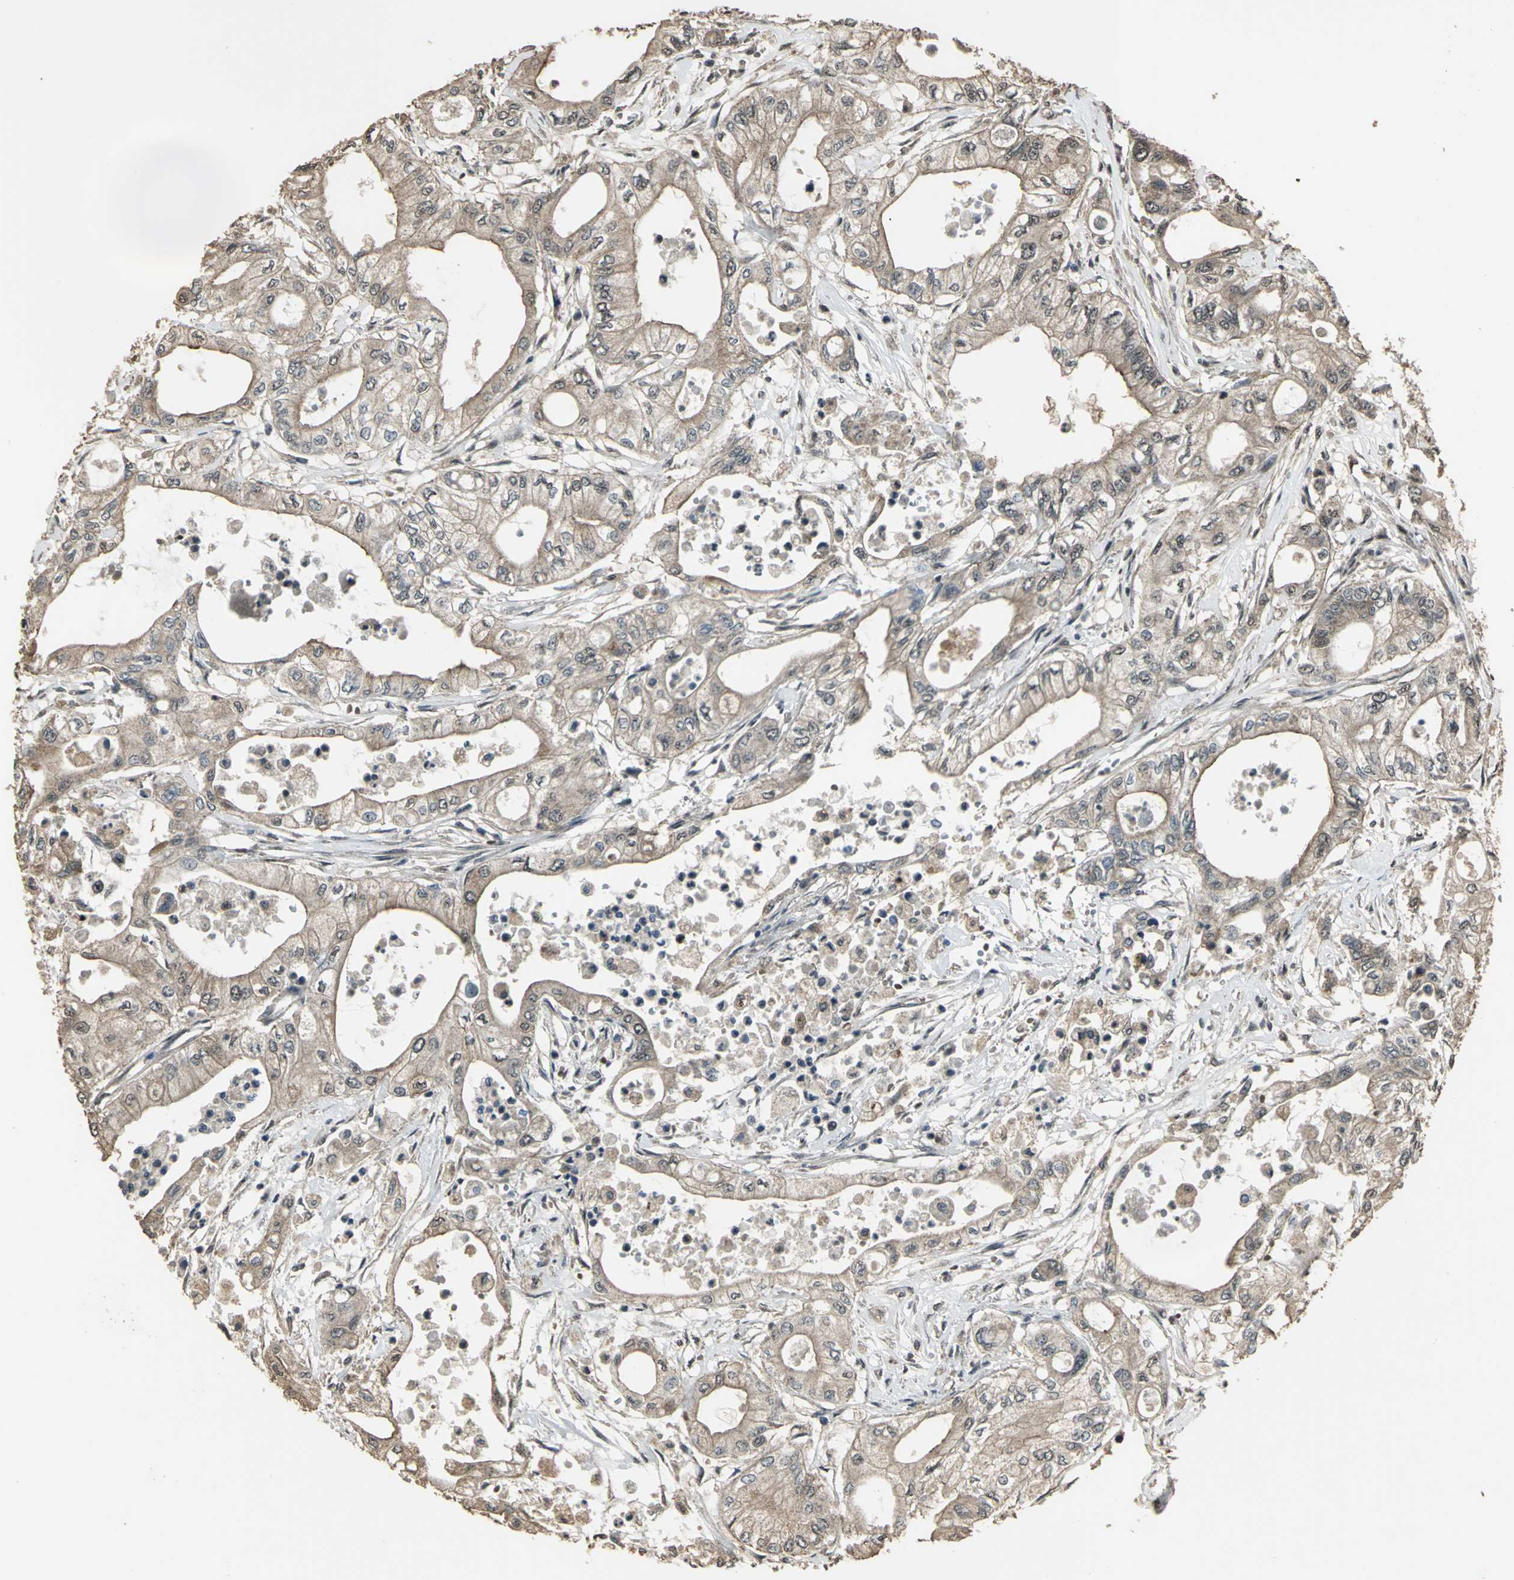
{"staining": {"intensity": "moderate", "quantity": ">75%", "location": "cytoplasmic/membranous"}, "tissue": "pancreatic cancer", "cell_type": "Tumor cells", "image_type": "cancer", "snomed": [{"axis": "morphology", "description": "Adenocarcinoma, NOS"}, {"axis": "topography", "description": "Pancreas"}], "caption": "Tumor cells show moderate cytoplasmic/membranous expression in about >75% of cells in adenocarcinoma (pancreatic). (DAB (3,3'-diaminobenzidine) IHC, brown staining for protein, blue staining for nuclei).", "gene": "UCHL5", "patient": {"sex": "male", "age": 79}}